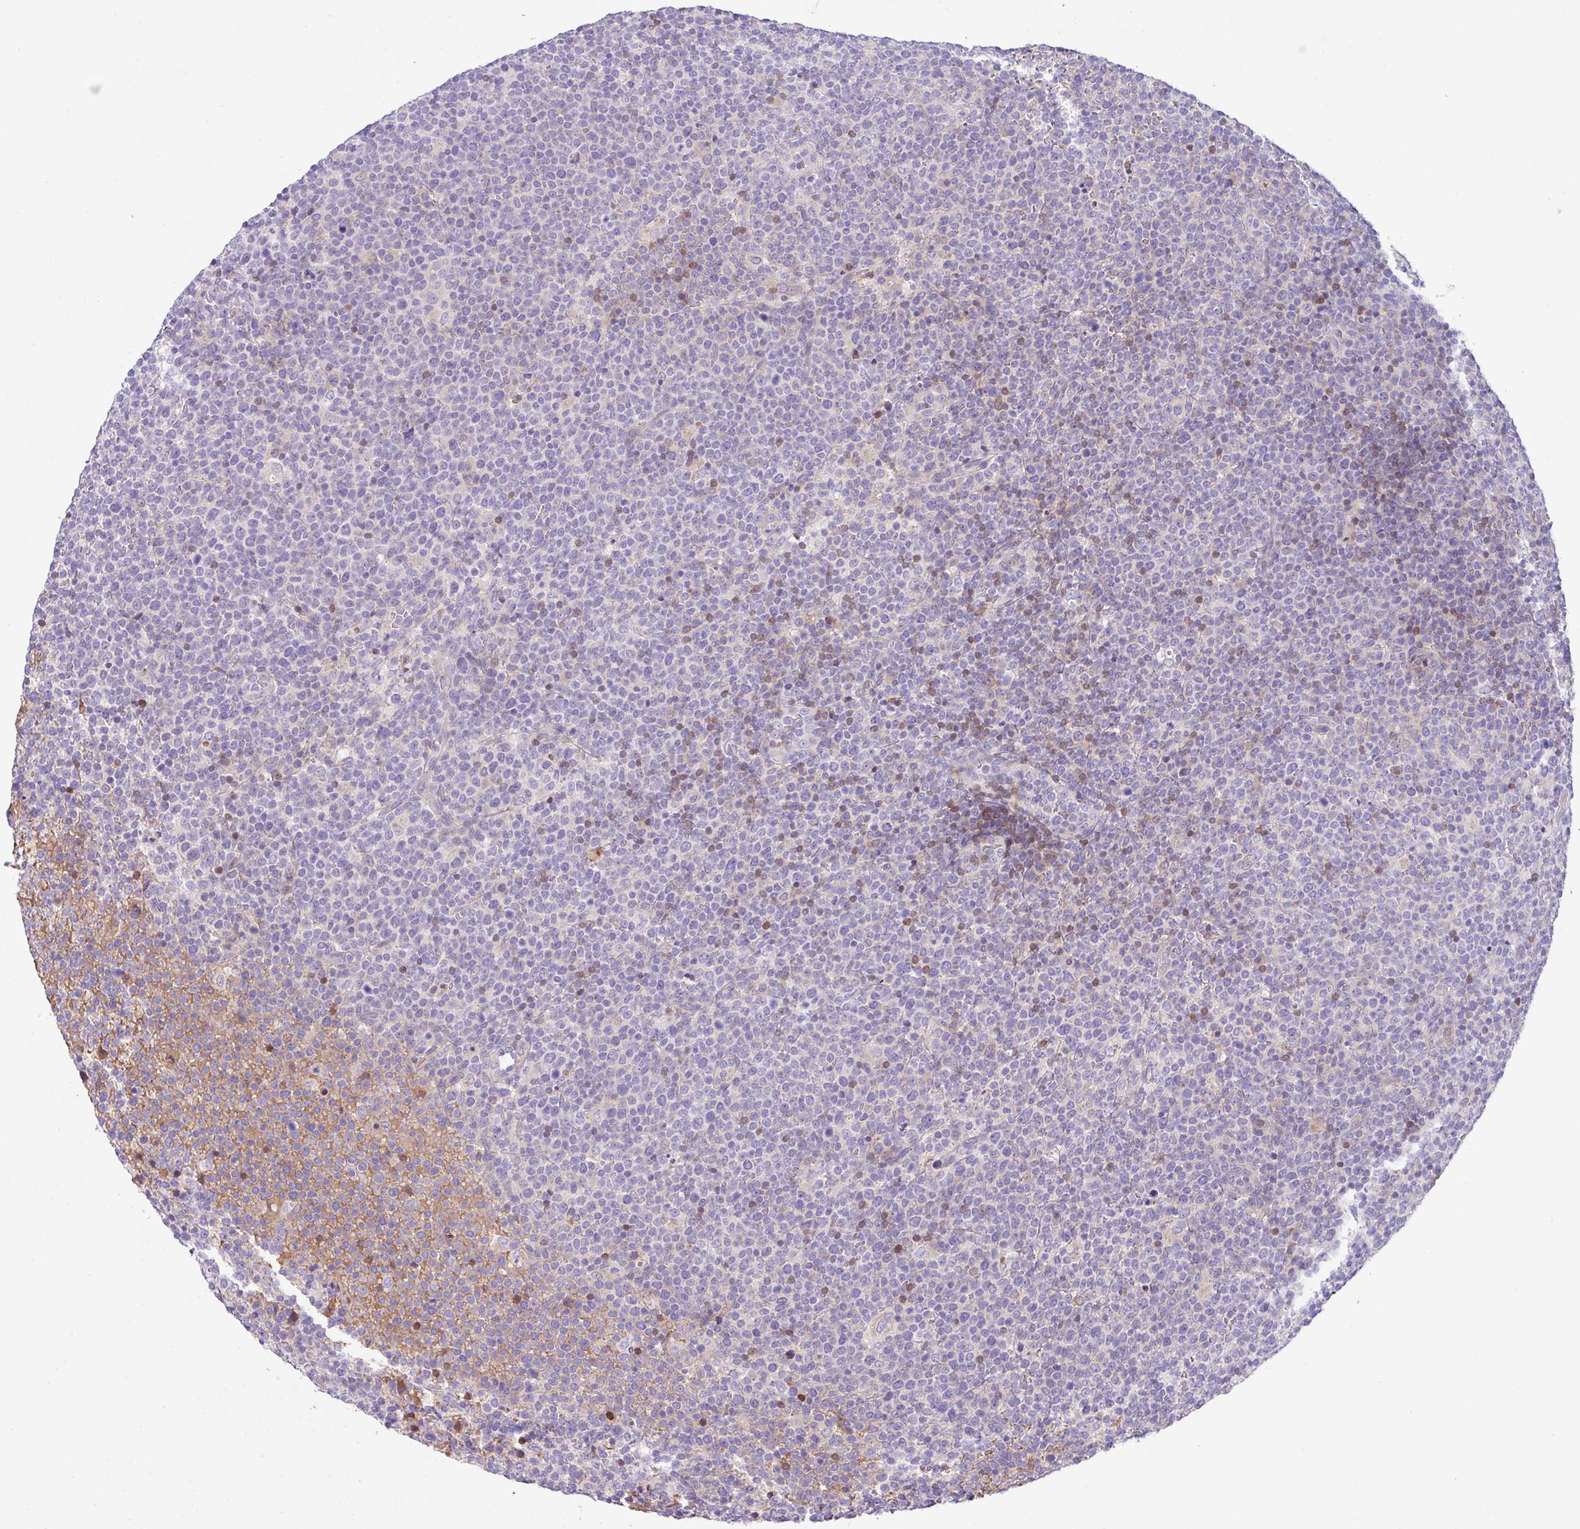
{"staining": {"intensity": "negative", "quantity": "none", "location": "none"}, "tissue": "lymphoma", "cell_type": "Tumor cells", "image_type": "cancer", "snomed": [{"axis": "morphology", "description": "Malignant lymphoma, non-Hodgkin's type, High grade"}, {"axis": "topography", "description": "Lymph node"}], "caption": "Image shows no protein staining in tumor cells of lymphoma tissue.", "gene": "DNAL1", "patient": {"sex": "male", "age": 61}}